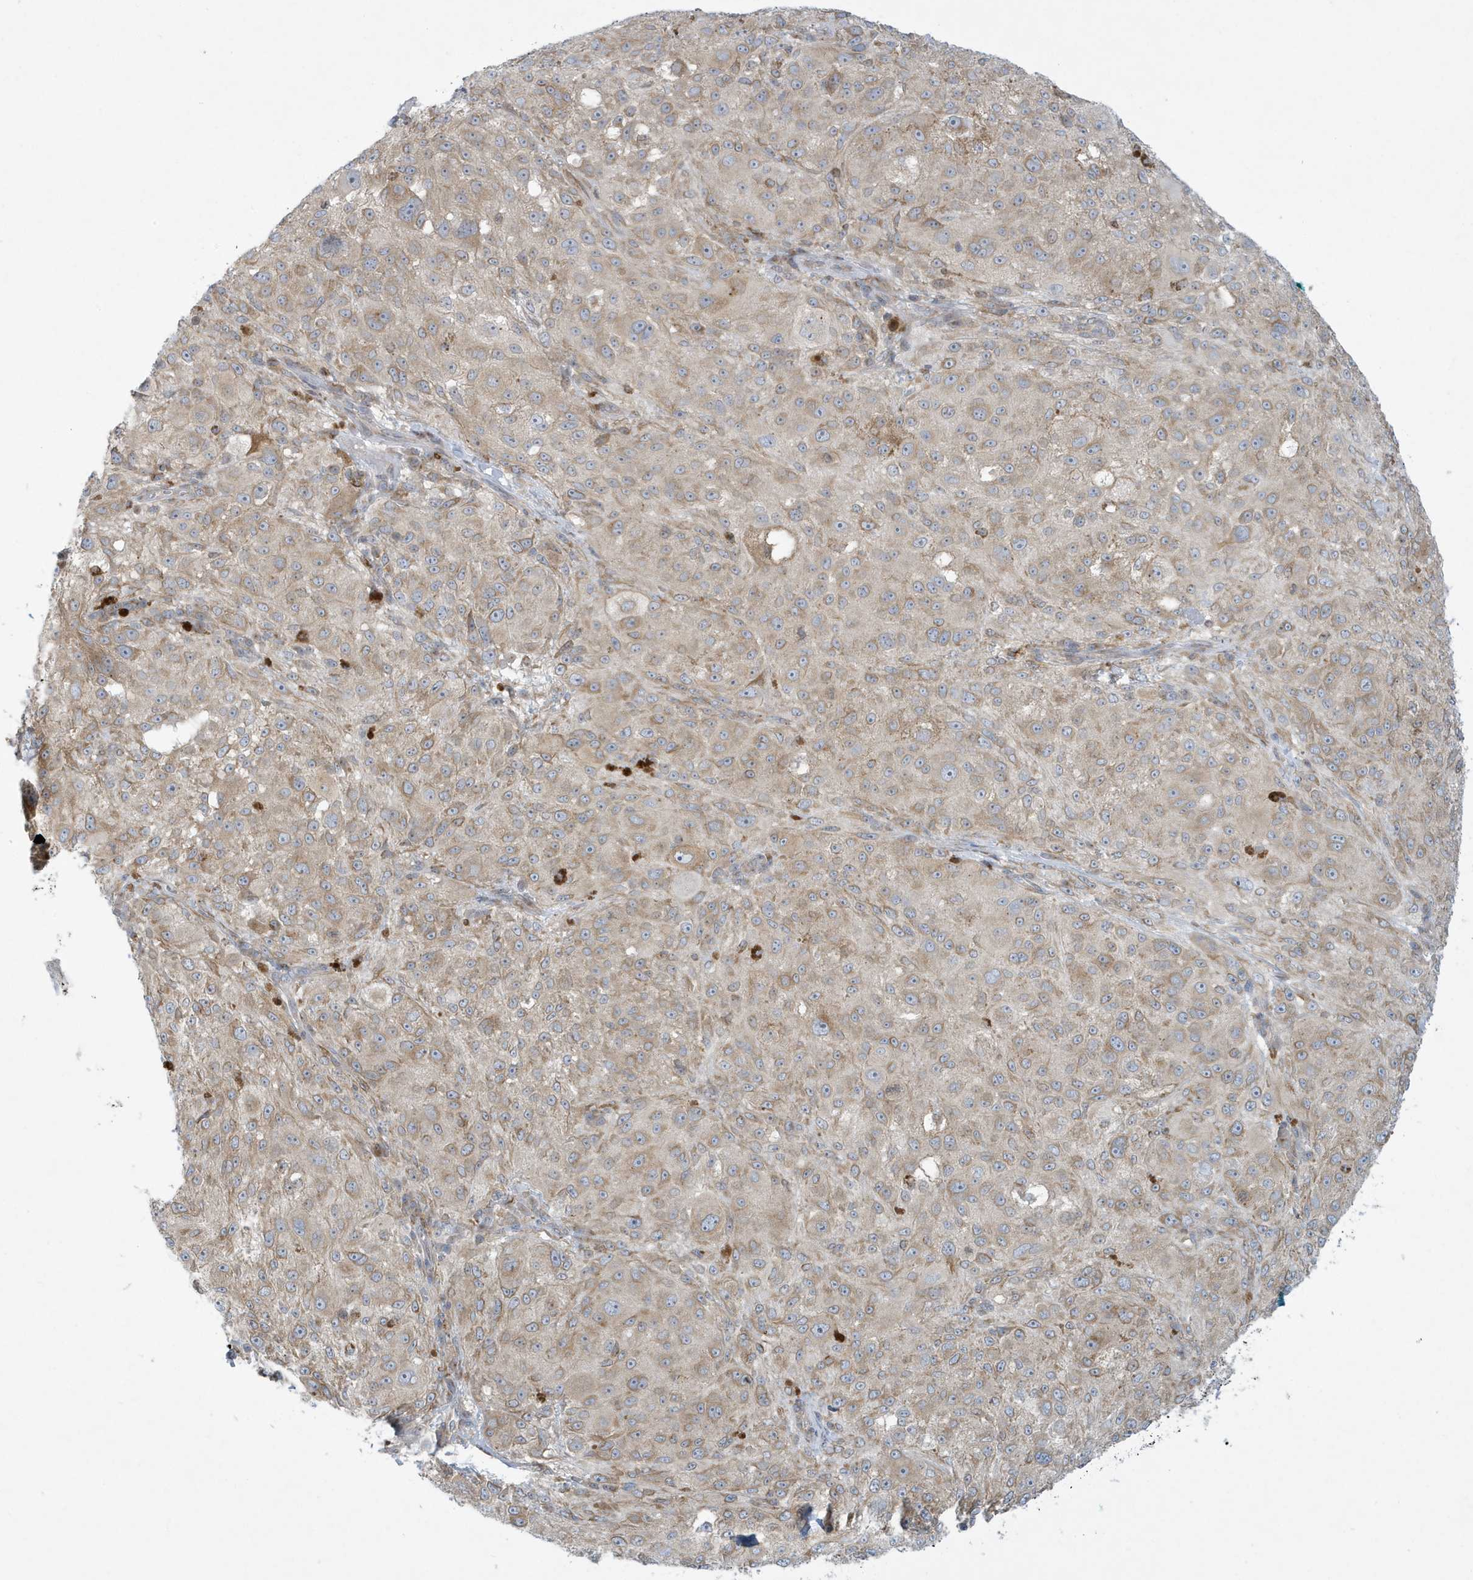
{"staining": {"intensity": "moderate", "quantity": "25%-75%", "location": "cytoplasmic/membranous"}, "tissue": "melanoma", "cell_type": "Tumor cells", "image_type": "cancer", "snomed": [{"axis": "morphology", "description": "Necrosis, NOS"}, {"axis": "morphology", "description": "Malignant melanoma, NOS"}, {"axis": "topography", "description": "Skin"}], "caption": "IHC of melanoma displays medium levels of moderate cytoplasmic/membranous positivity in approximately 25%-75% of tumor cells. (Brightfield microscopy of DAB IHC at high magnification).", "gene": "SLAMF9", "patient": {"sex": "female", "age": 87}}